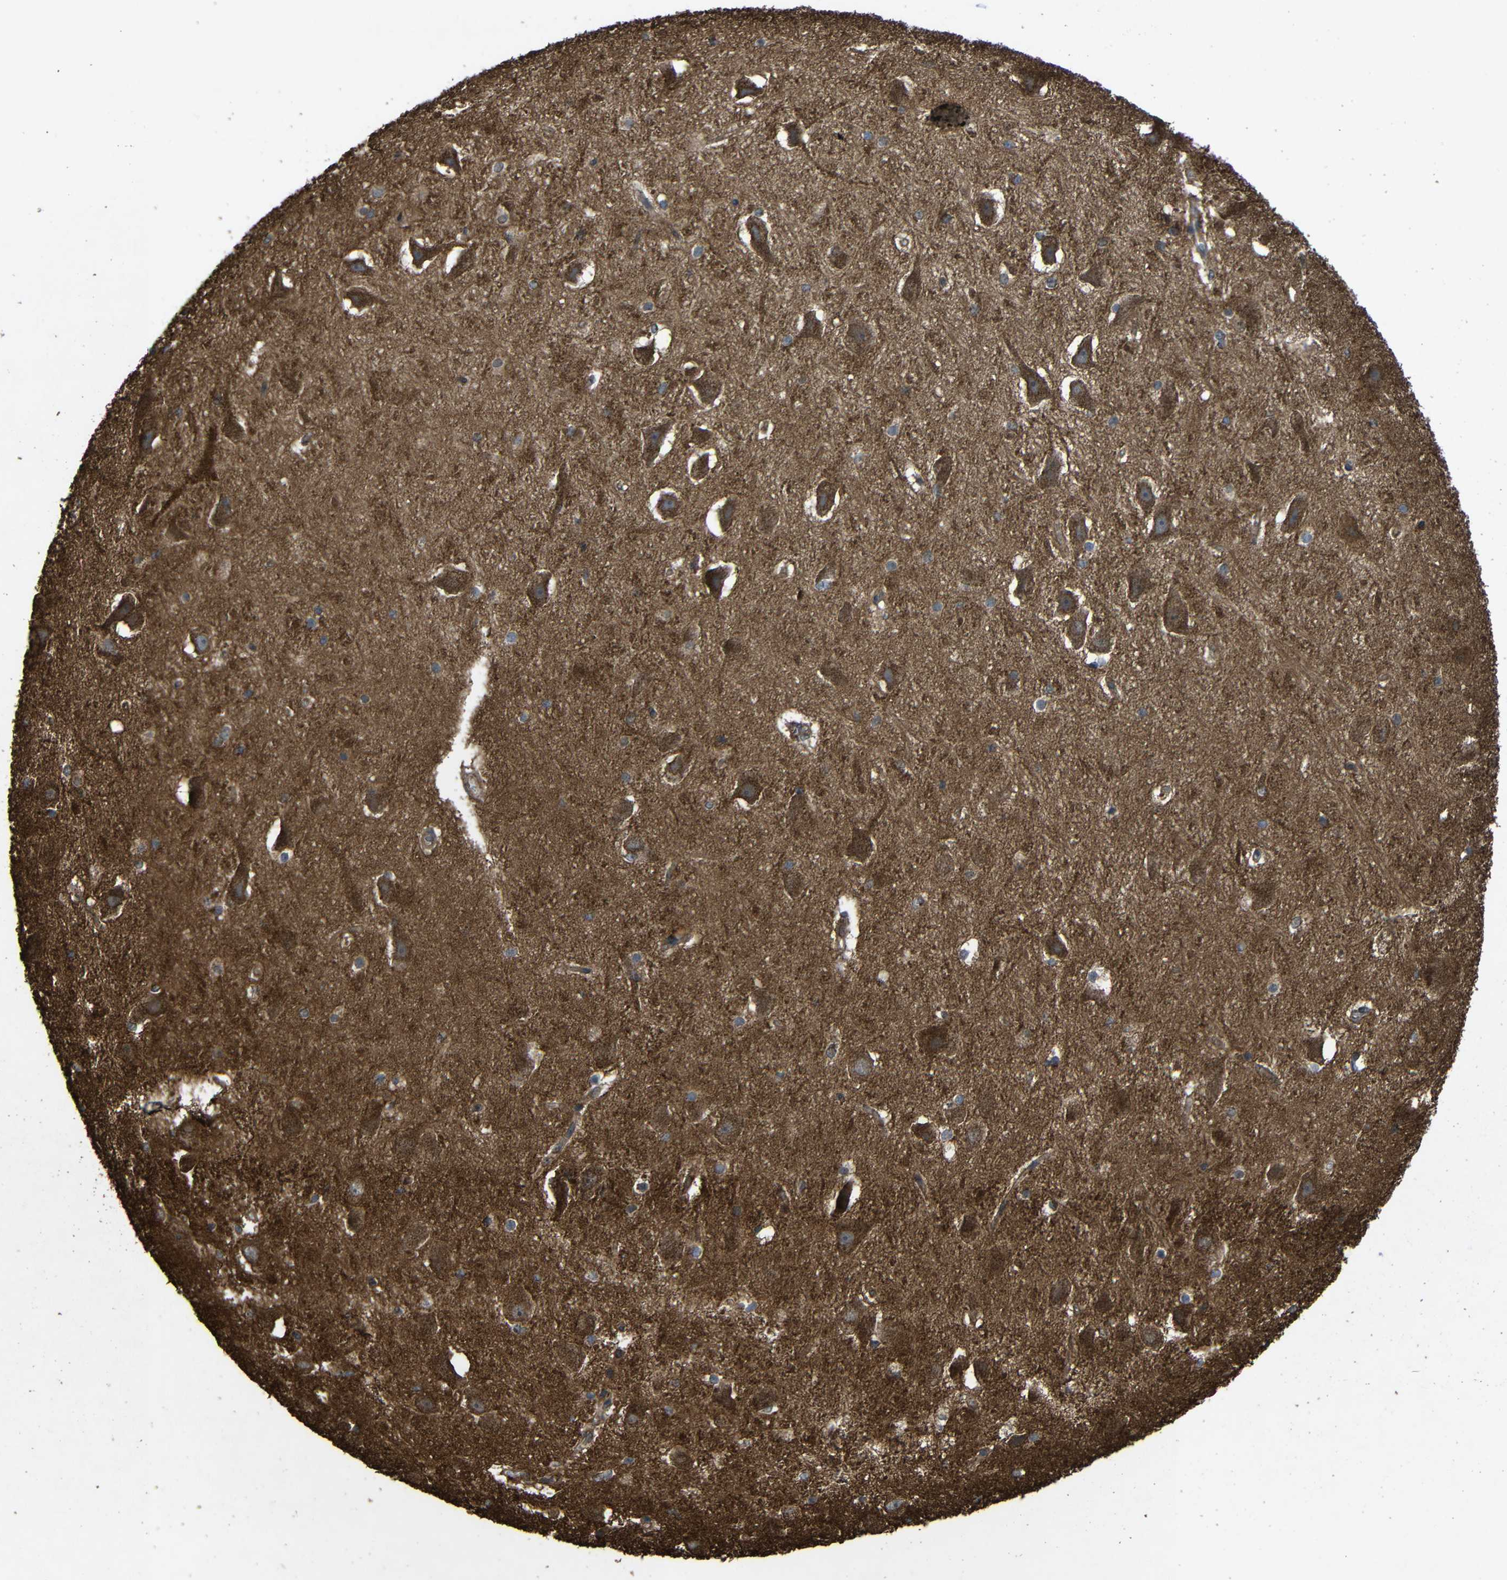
{"staining": {"intensity": "weak", "quantity": ">75%", "location": "cytoplasmic/membranous"}, "tissue": "hippocampus", "cell_type": "Glial cells", "image_type": "normal", "snomed": [{"axis": "morphology", "description": "Normal tissue, NOS"}, {"axis": "topography", "description": "Hippocampus"}], "caption": "A brown stain shows weak cytoplasmic/membranous staining of a protein in glial cells of unremarkable human hippocampus. The protein of interest is shown in brown color, while the nuclei are stained blue.", "gene": "C1GALT1", "patient": {"sex": "female", "age": 19}}